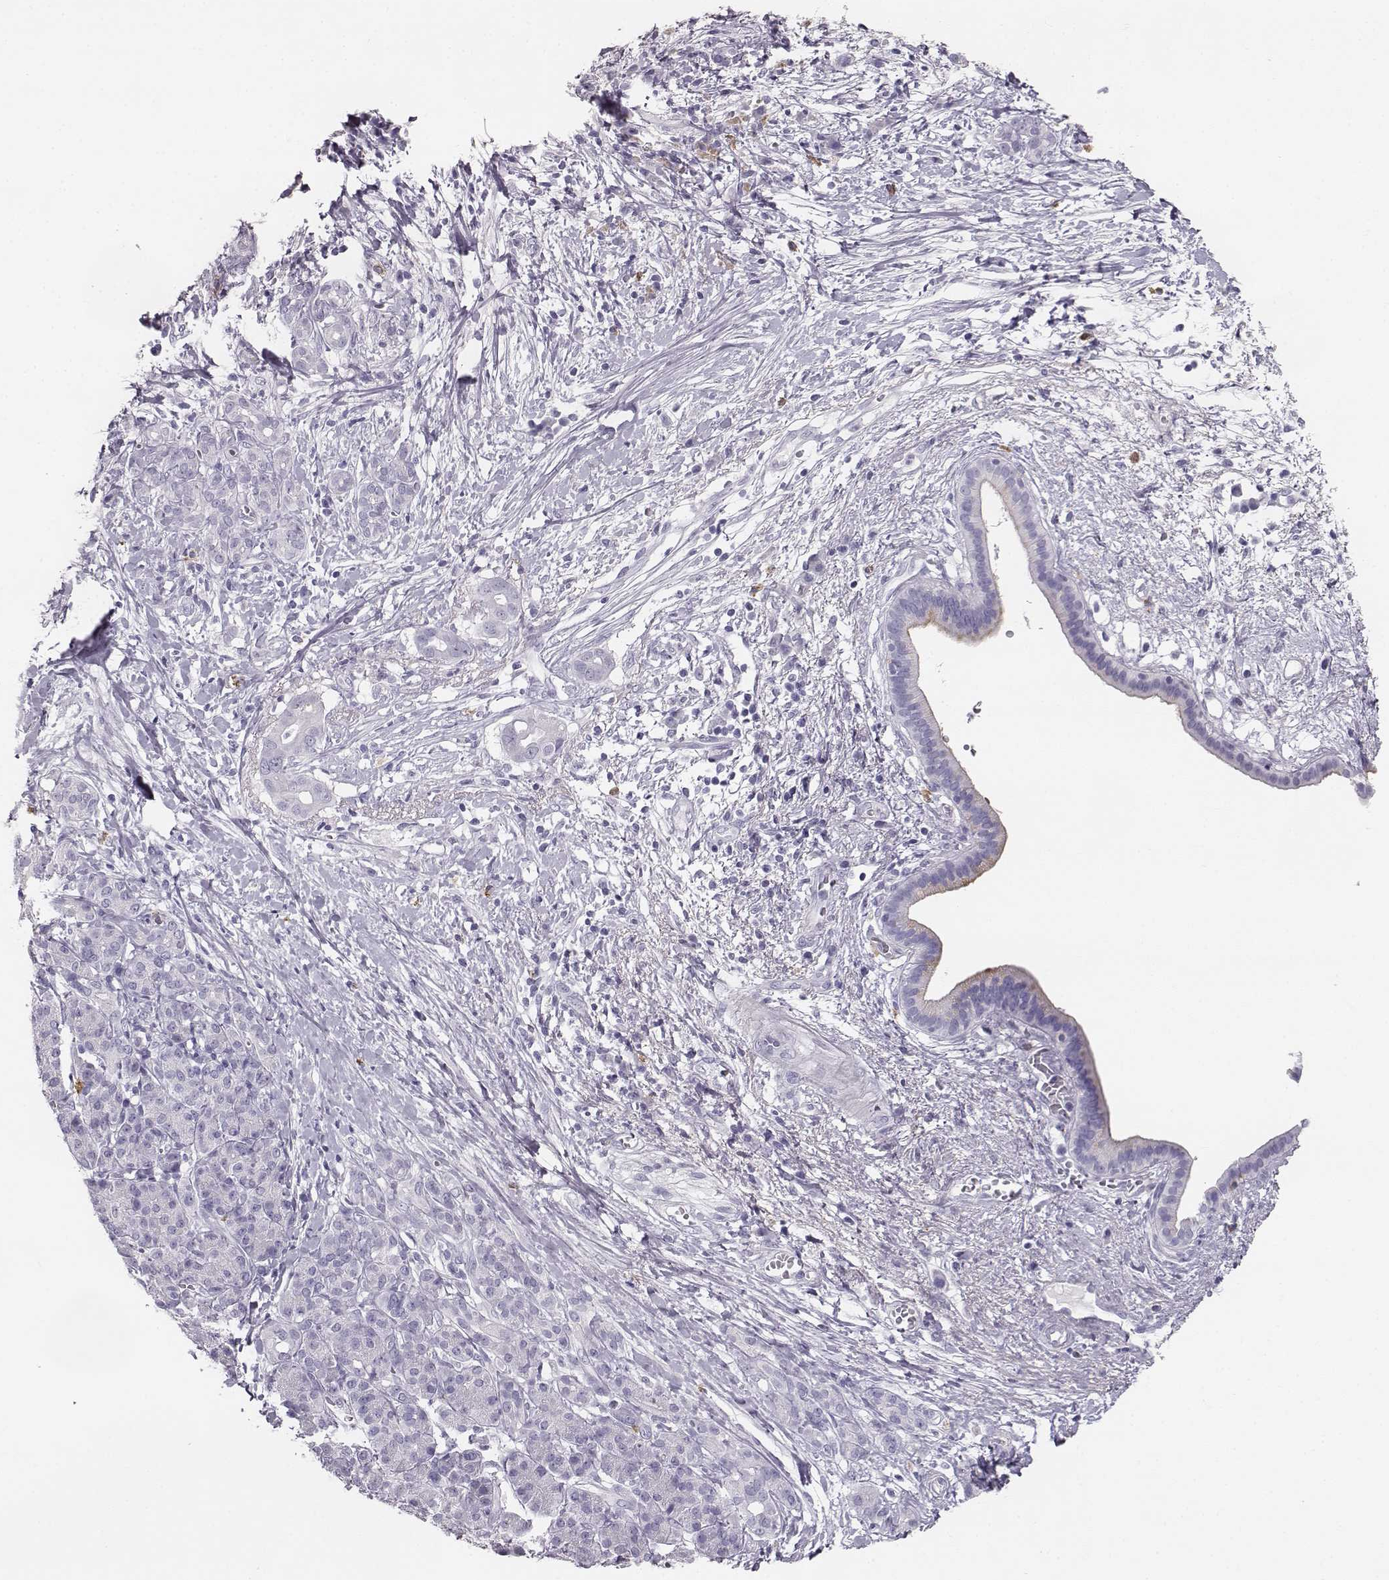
{"staining": {"intensity": "negative", "quantity": "none", "location": "none"}, "tissue": "pancreatic cancer", "cell_type": "Tumor cells", "image_type": "cancer", "snomed": [{"axis": "morphology", "description": "Adenocarcinoma, NOS"}, {"axis": "topography", "description": "Pancreas"}], "caption": "Immunohistochemistry image of neoplastic tissue: adenocarcinoma (pancreatic) stained with DAB (3,3'-diaminobenzidine) demonstrates no significant protein expression in tumor cells.", "gene": "NPTXR", "patient": {"sex": "male", "age": 61}}